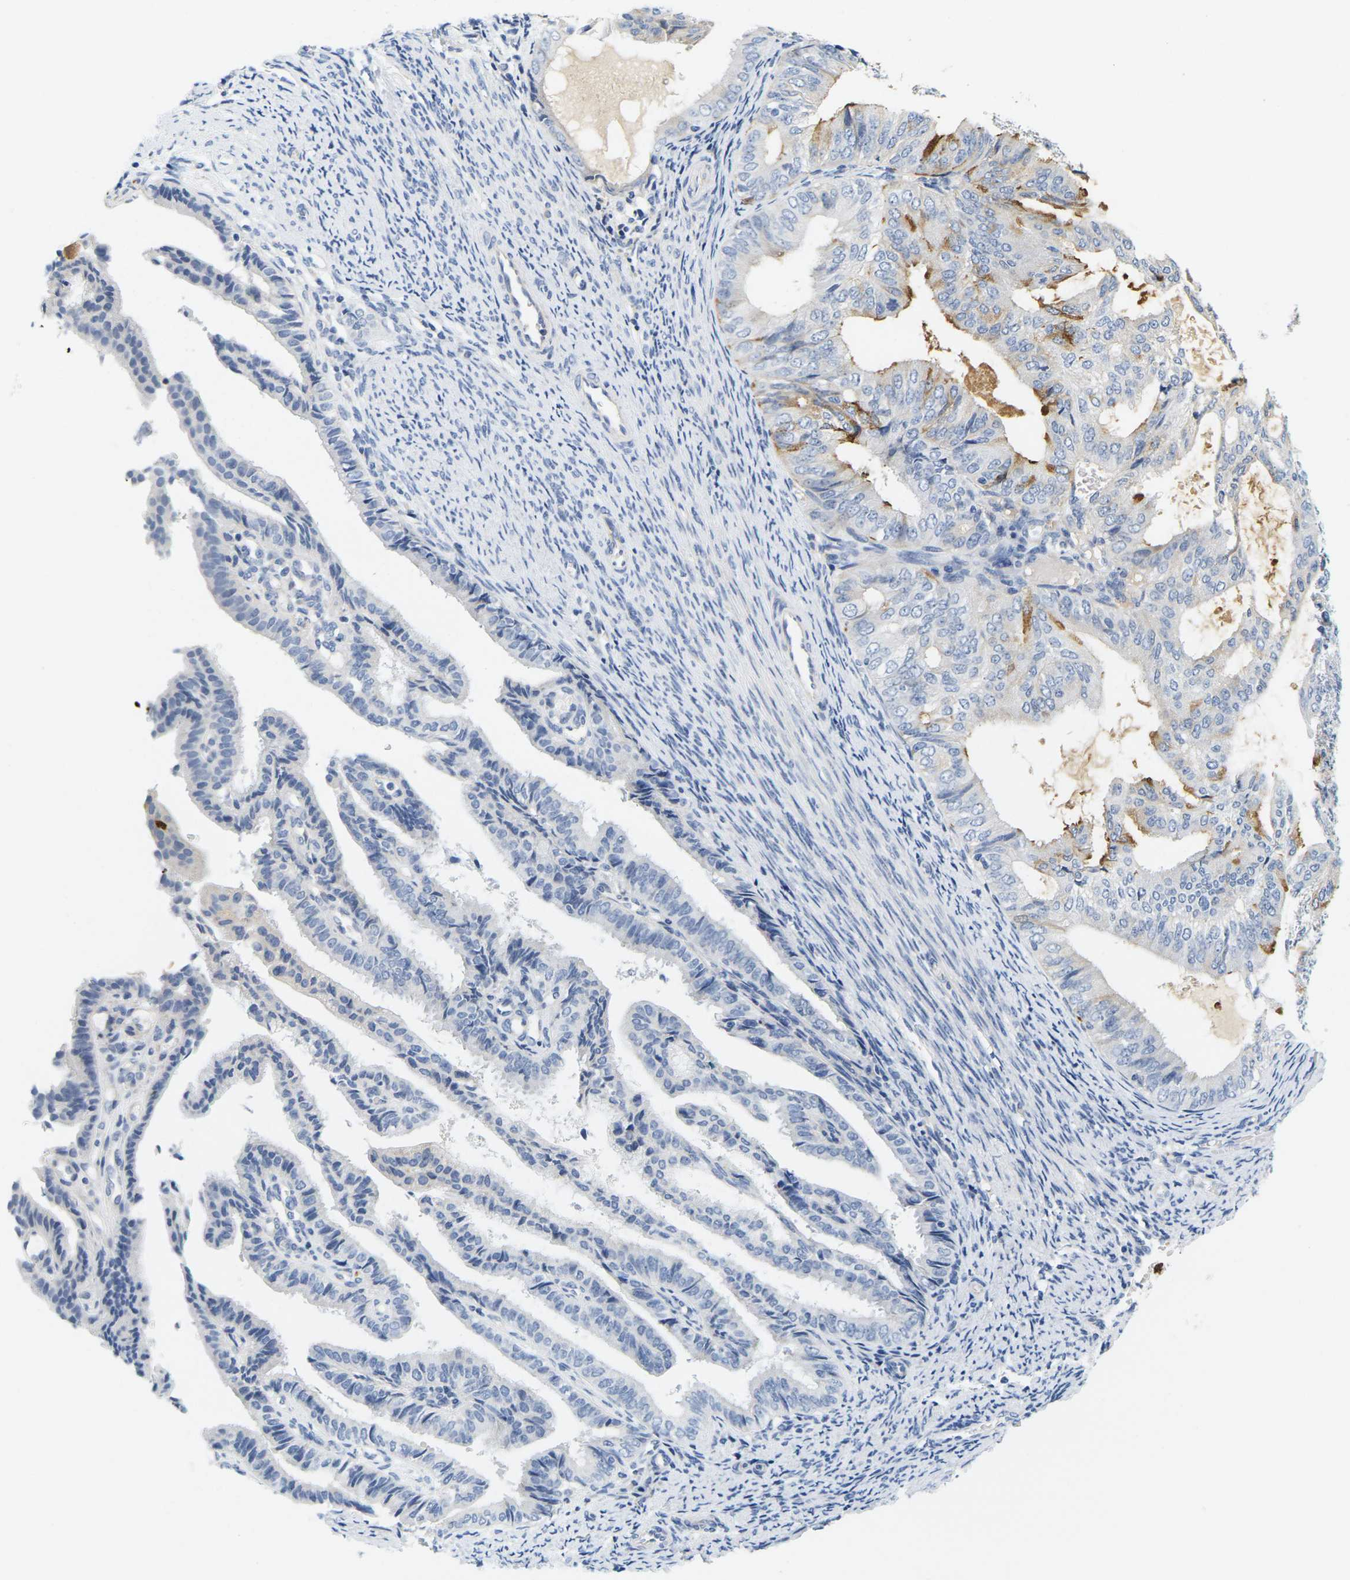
{"staining": {"intensity": "moderate", "quantity": "<25%", "location": "cytoplasmic/membranous"}, "tissue": "endometrial cancer", "cell_type": "Tumor cells", "image_type": "cancer", "snomed": [{"axis": "morphology", "description": "Adenocarcinoma, NOS"}, {"axis": "topography", "description": "Endometrium"}], "caption": "Protein staining demonstrates moderate cytoplasmic/membranous positivity in about <25% of tumor cells in endometrial adenocarcinoma.", "gene": "KLK5", "patient": {"sex": "female", "age": 58}}